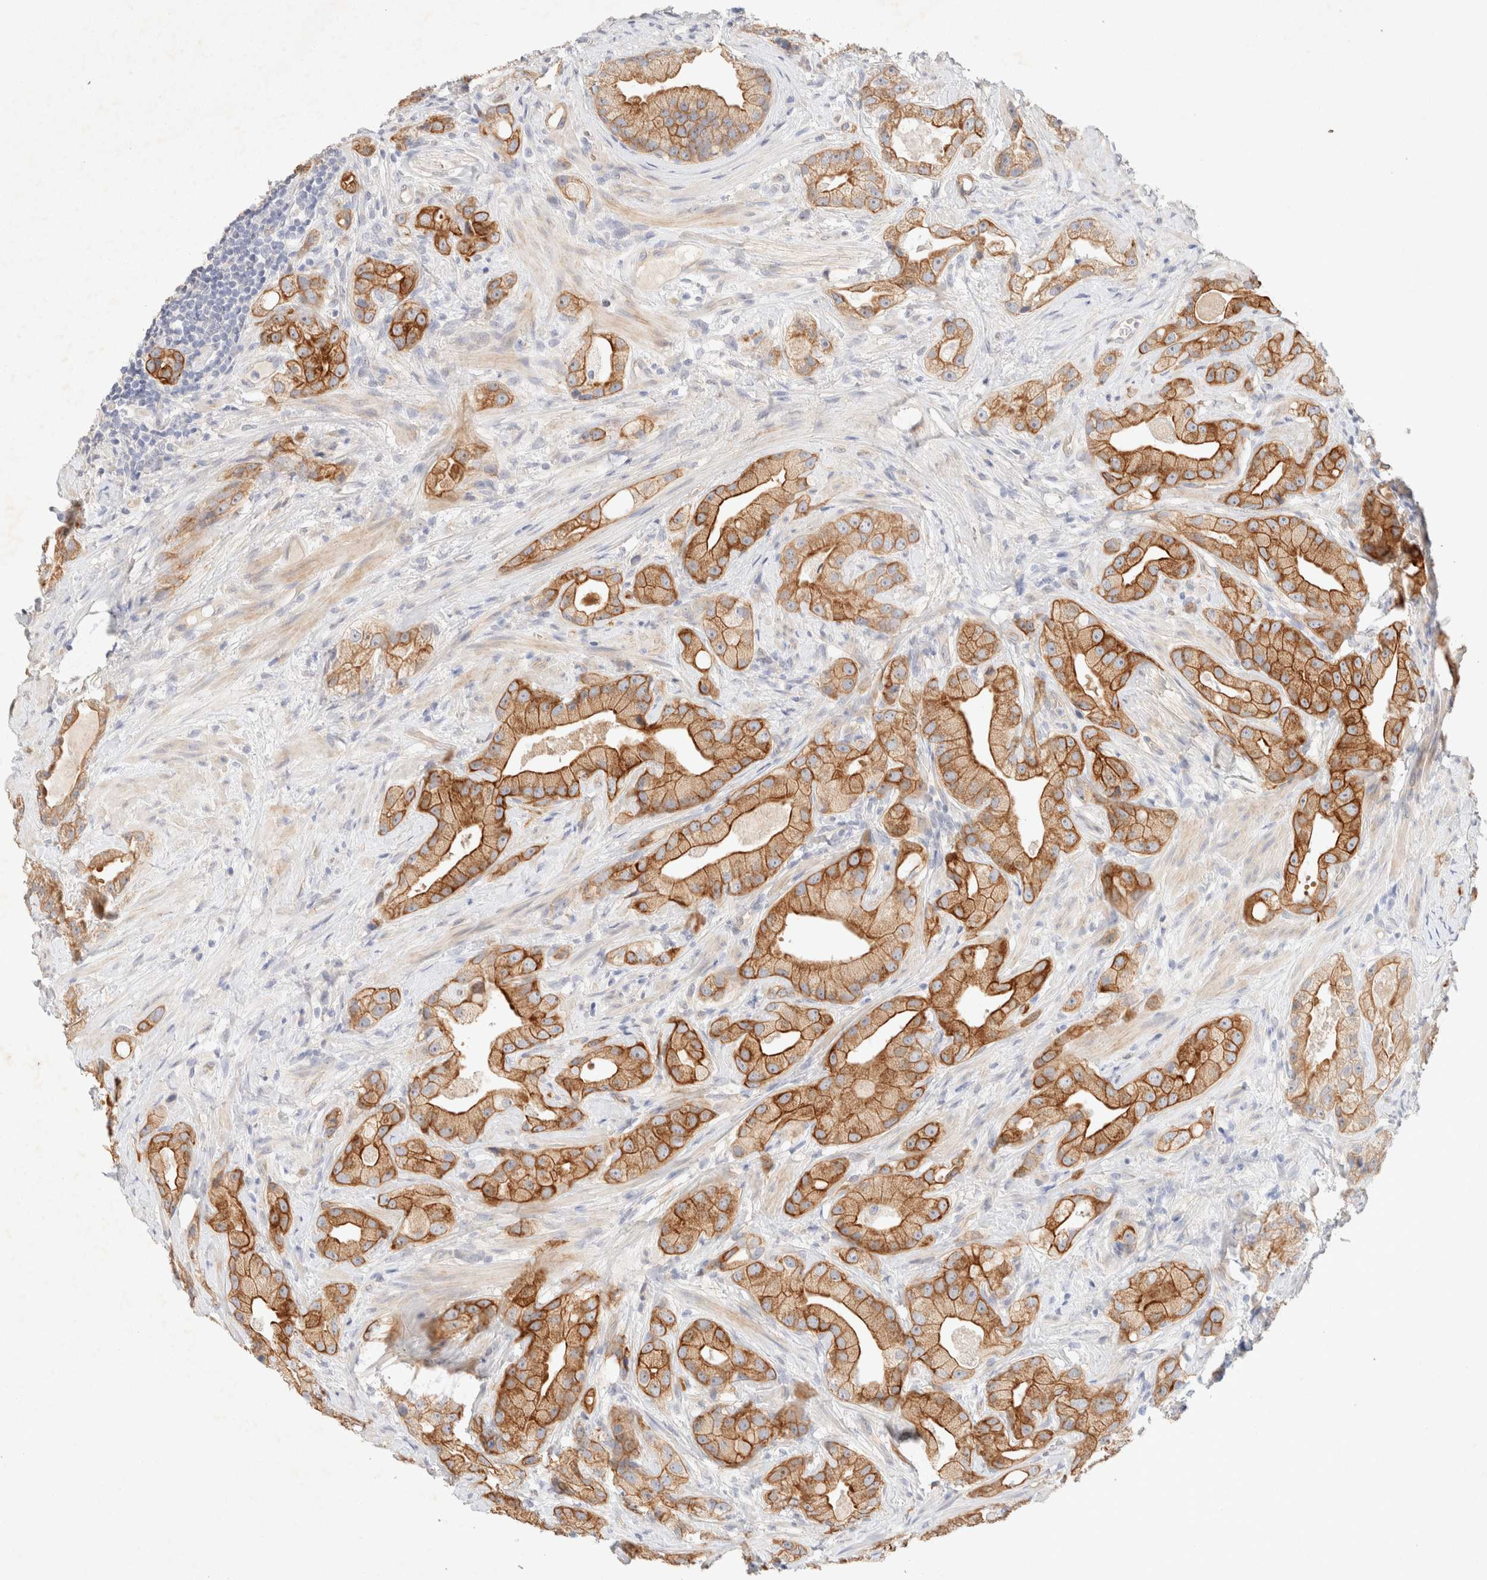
{"staining": {"intensity": "strong", "quantity": ">75%", "location": "cytoplasmic/membranous"}, "tissue": "prostate cancer", "cell_type": "Tumor cells", "image_type": "cancer", "snomed": [{"axis": "morphology", "description": "Adenocarcinoma, High grade"}, {"axis": "topography", "description": "Prostate"}], "caption": "Prostate cancer (high-grade adenocarcinoma) stained for a protein (brown) exhibits strong cytoplasmic/membranous positive positivity in about >75% of tumor cells.", "gene": "CSNK1E", "patient": {"sex": "male", "age": 63}}